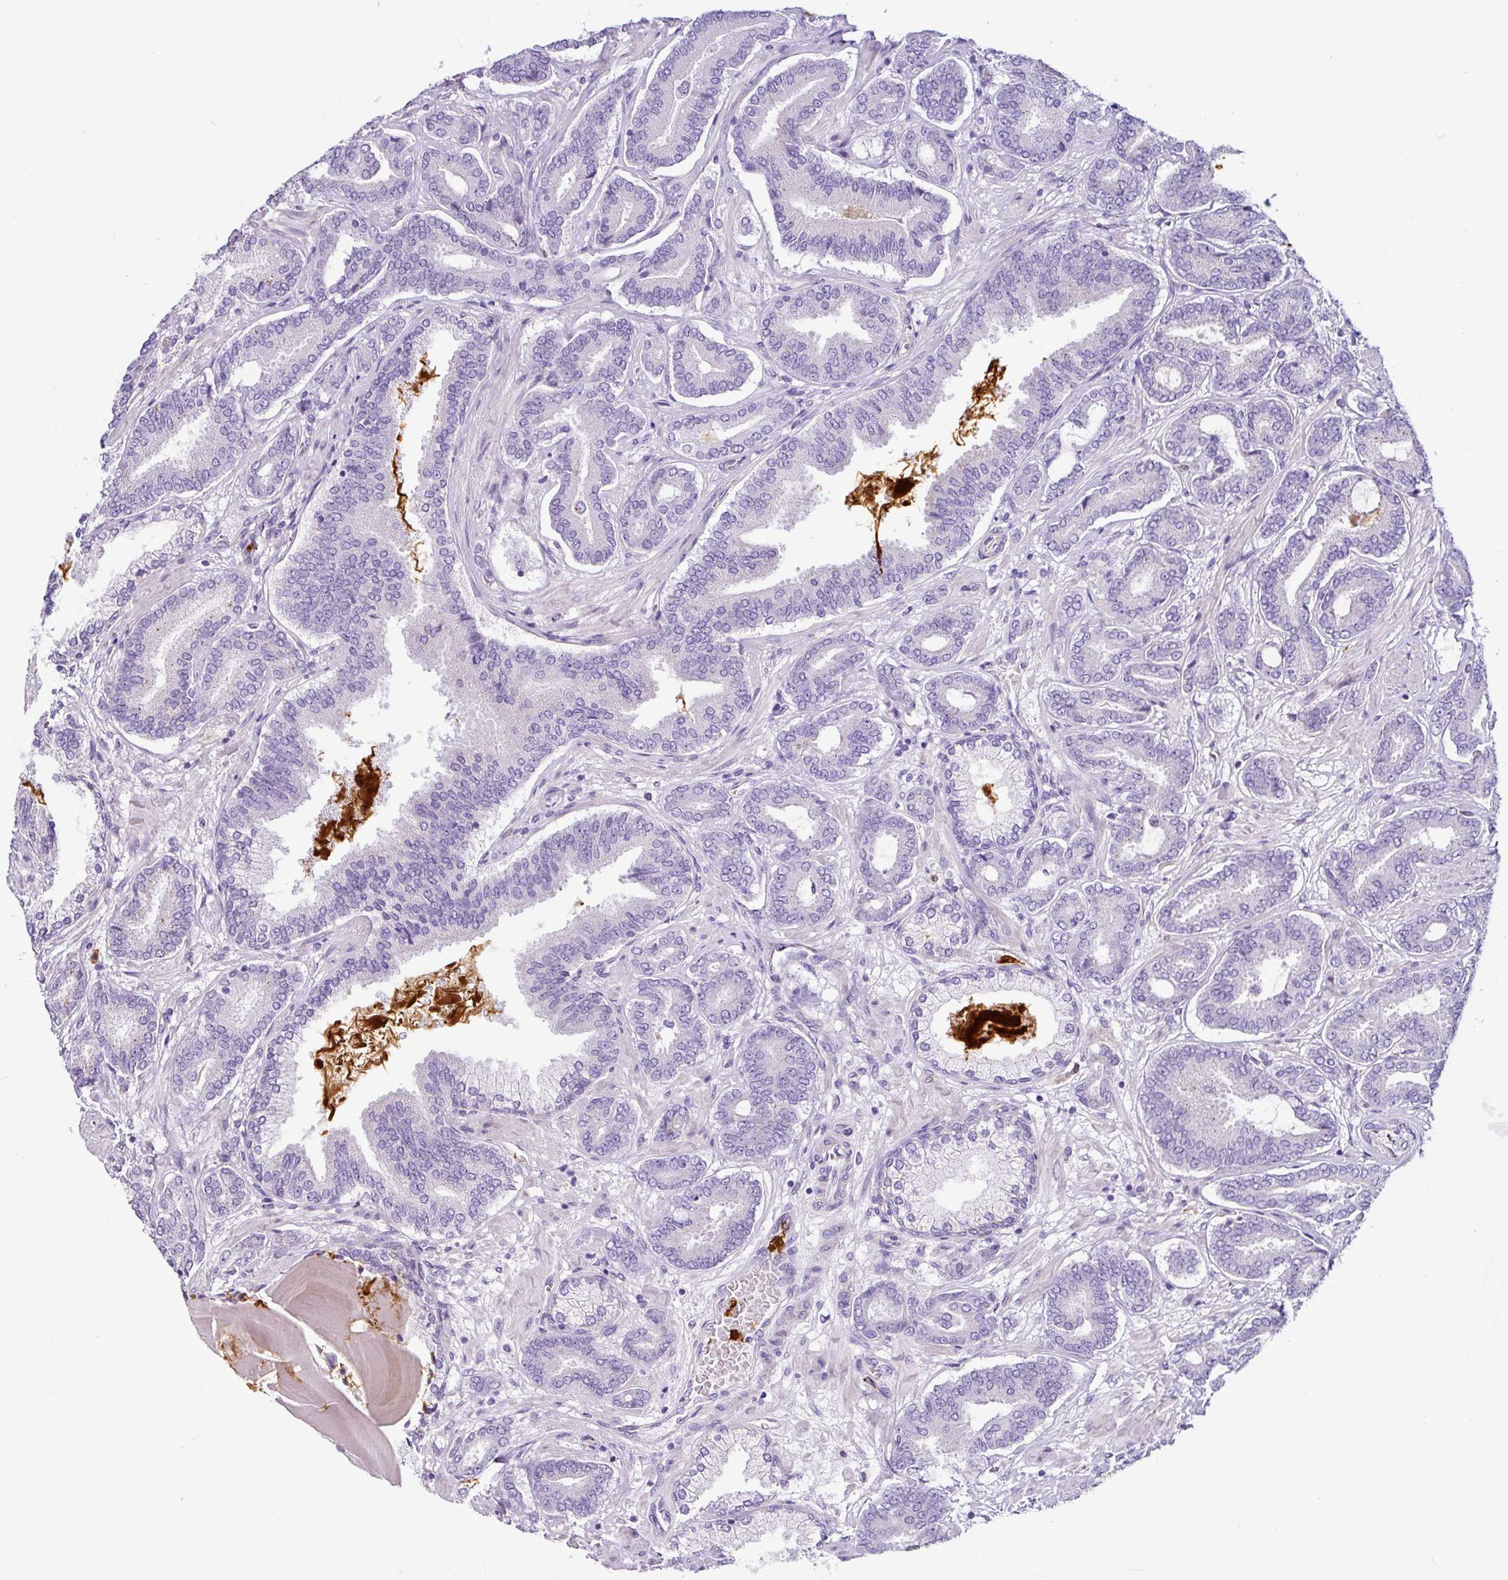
{"staining": {"intensity": "negative", "quantity": "none", "location": "none"}, "tissue": "prostate cancer", "cell_type": "Tumor cells", "image_type": "cancer", "snomed": [{"axis": "morphology", "description": "Adenocarcinoma, Low grade"}, {"axis": "topography", "description": "Prostate and seminal vesicle, NOS"}], "caption": "This is an immunohistochemistry (IHC) photomicrograph of prostate cancer (low-grade adenocarcinoma). There is no positivity in tumor cells.", "gene": "SH2D3C", "patient": {"sex": "male", "age": 61}}